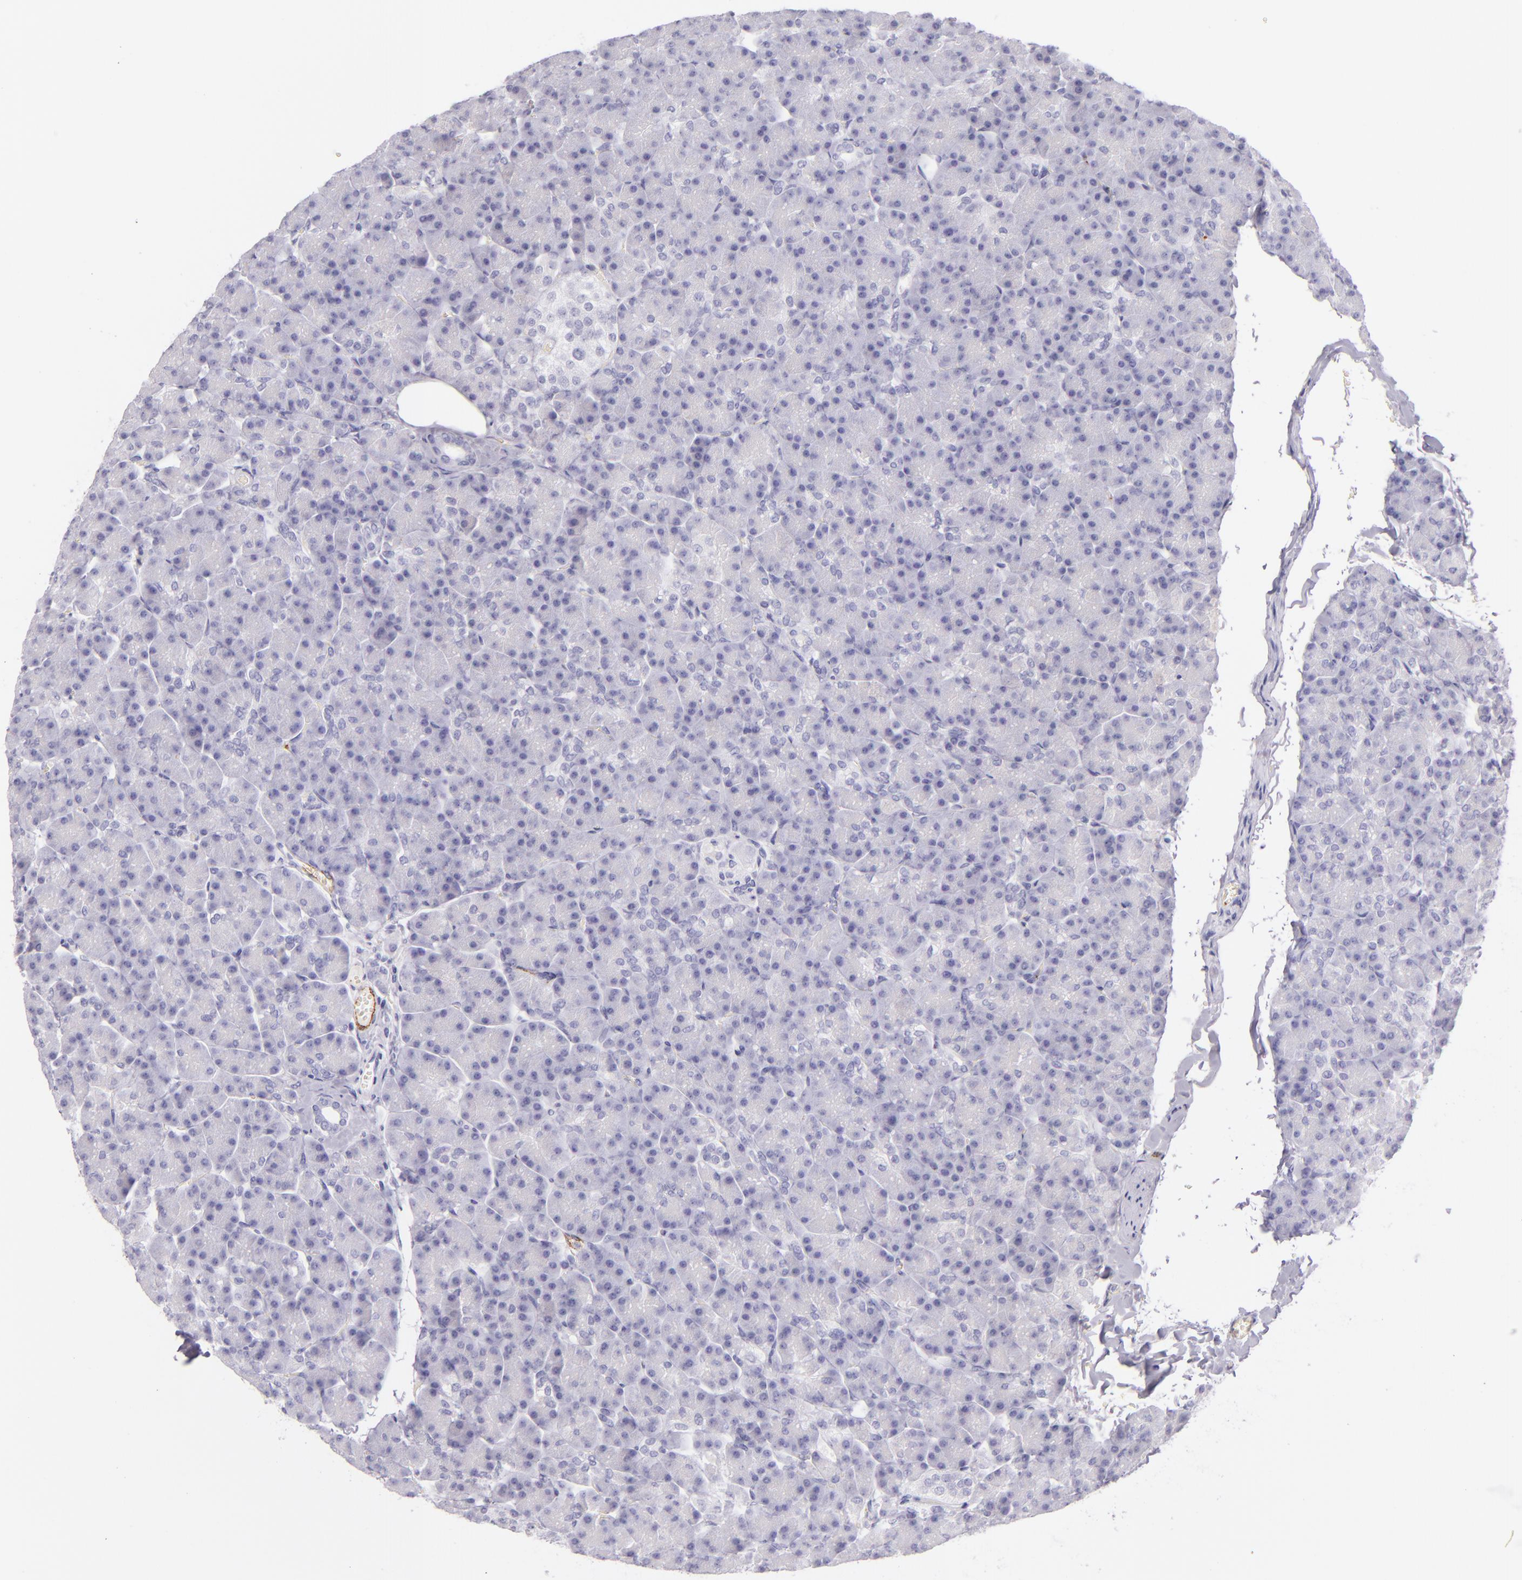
{"staining": {"intensity": "negative", "quantity": "none", "location": "none"}, "tissue": "pancreas", "cell_type": "Exocrine glandular cells", "image_type": "normal", "snomed": [{"axis": "morphology", "description": "Normal tissue, NOS"}, {"axis": "topography", "description": "Pancreas"}], "caption": "DAB immunohistochemical staining of normal human pancreas shows no significant expression in exocrine glandular cells.", "gene": "SELP", "patient": {"sex": "female", "age": 43}}